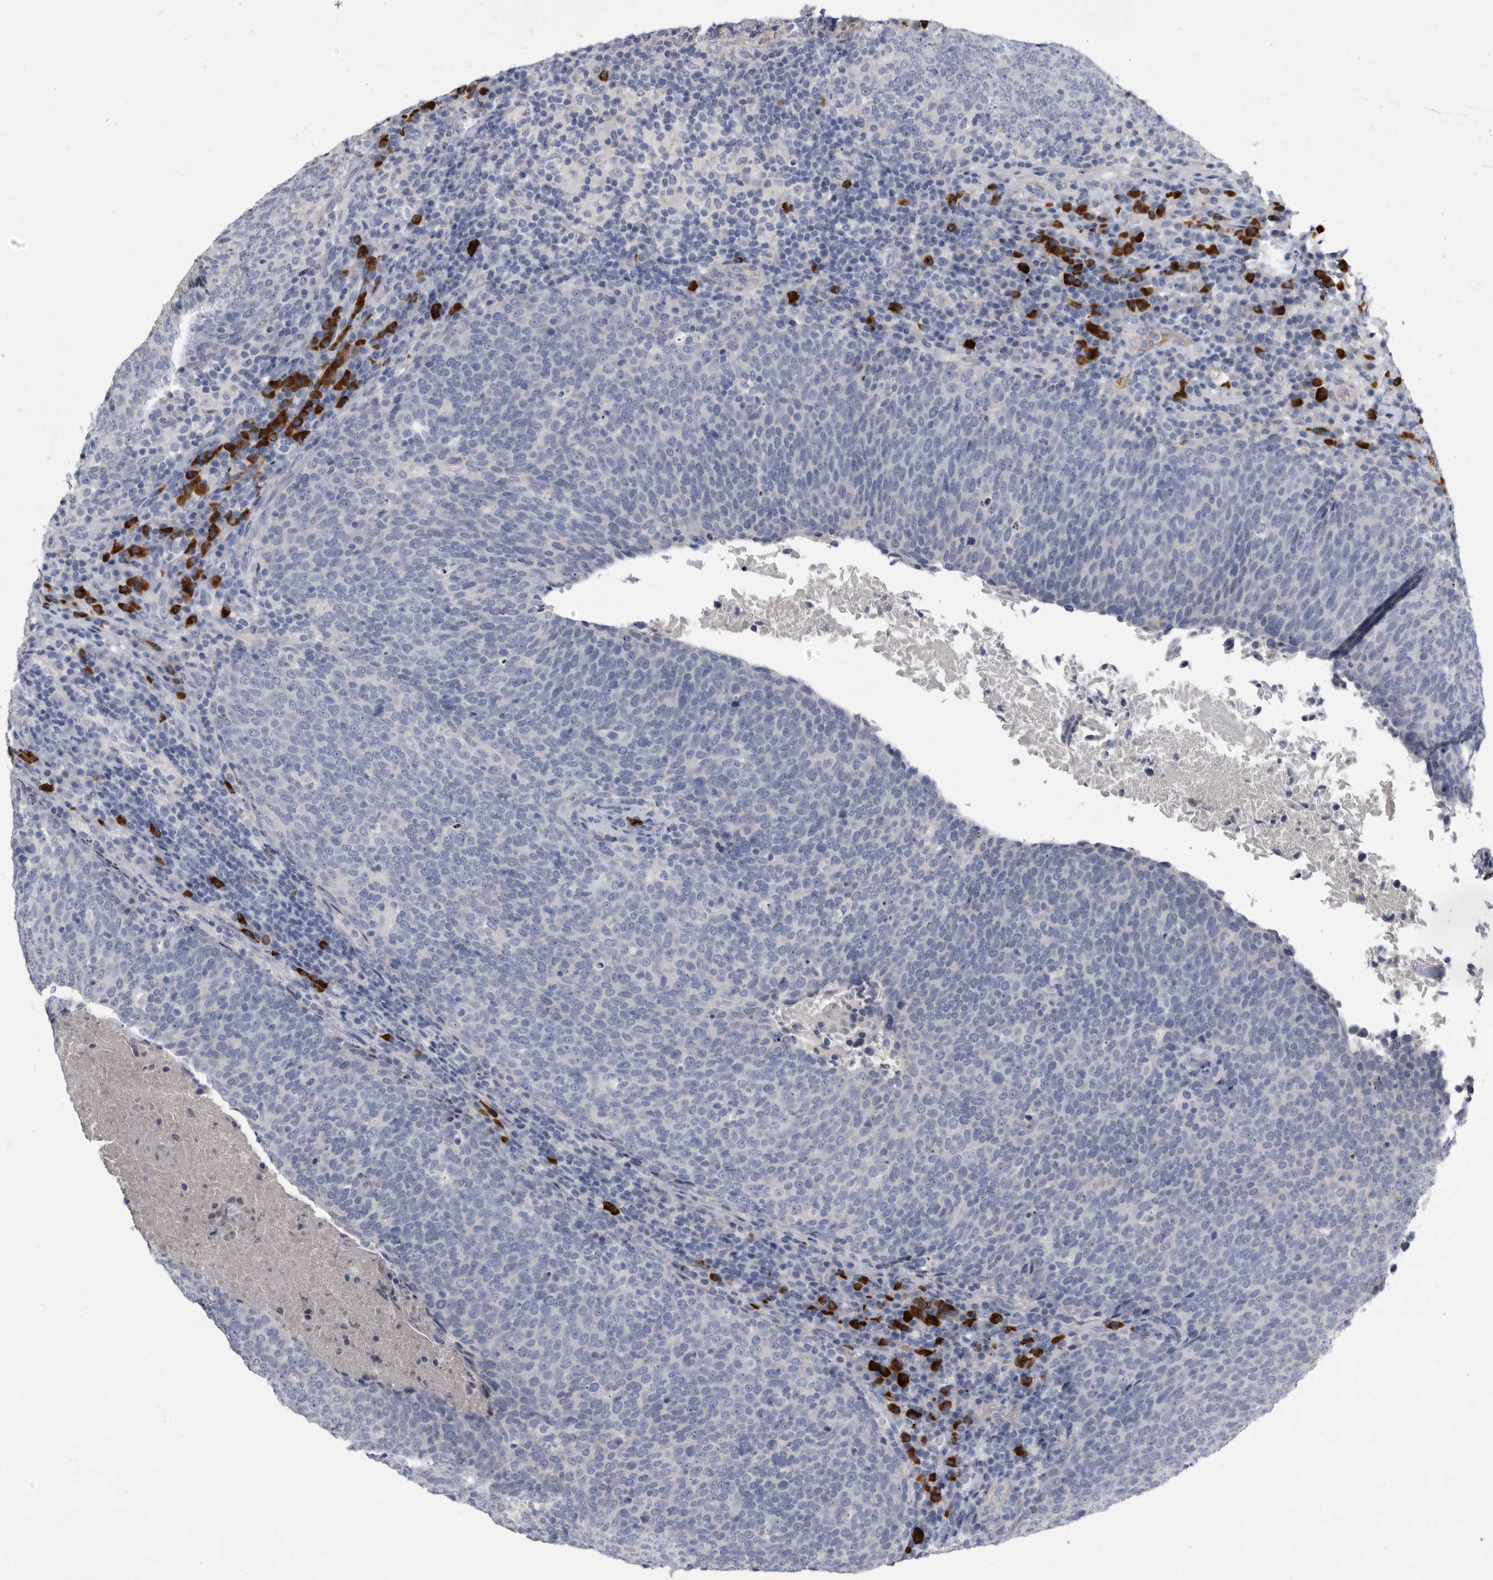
{"staining": {"intensity": "negative", "quantity": "none", "location": "none"}, "tissue": "head and neck cancer", "cell_type": "Tumor cells", "image_type": "cancer", "snomed": [{"axis": "morphology", "description": "Squamous cell carcinoma, NOS"}, {"axis": "morphology", "description": "Squamous cell carcinoma, metastatic, NOS"}, {"axis": "topography", "description": "Lymph node"}, {"axis": "topography", "description": "Head-Neck"}], "caption": "An IHC histopathology image of head and neck cancer (metastatic squamous cell carcinoma) is shown. There is no staining in tumor cells of head and neck cancer (metastatic squamous cell carcinoma).", "gene": "BTBD6", "patient": {"sex": "male", "age": 62}}